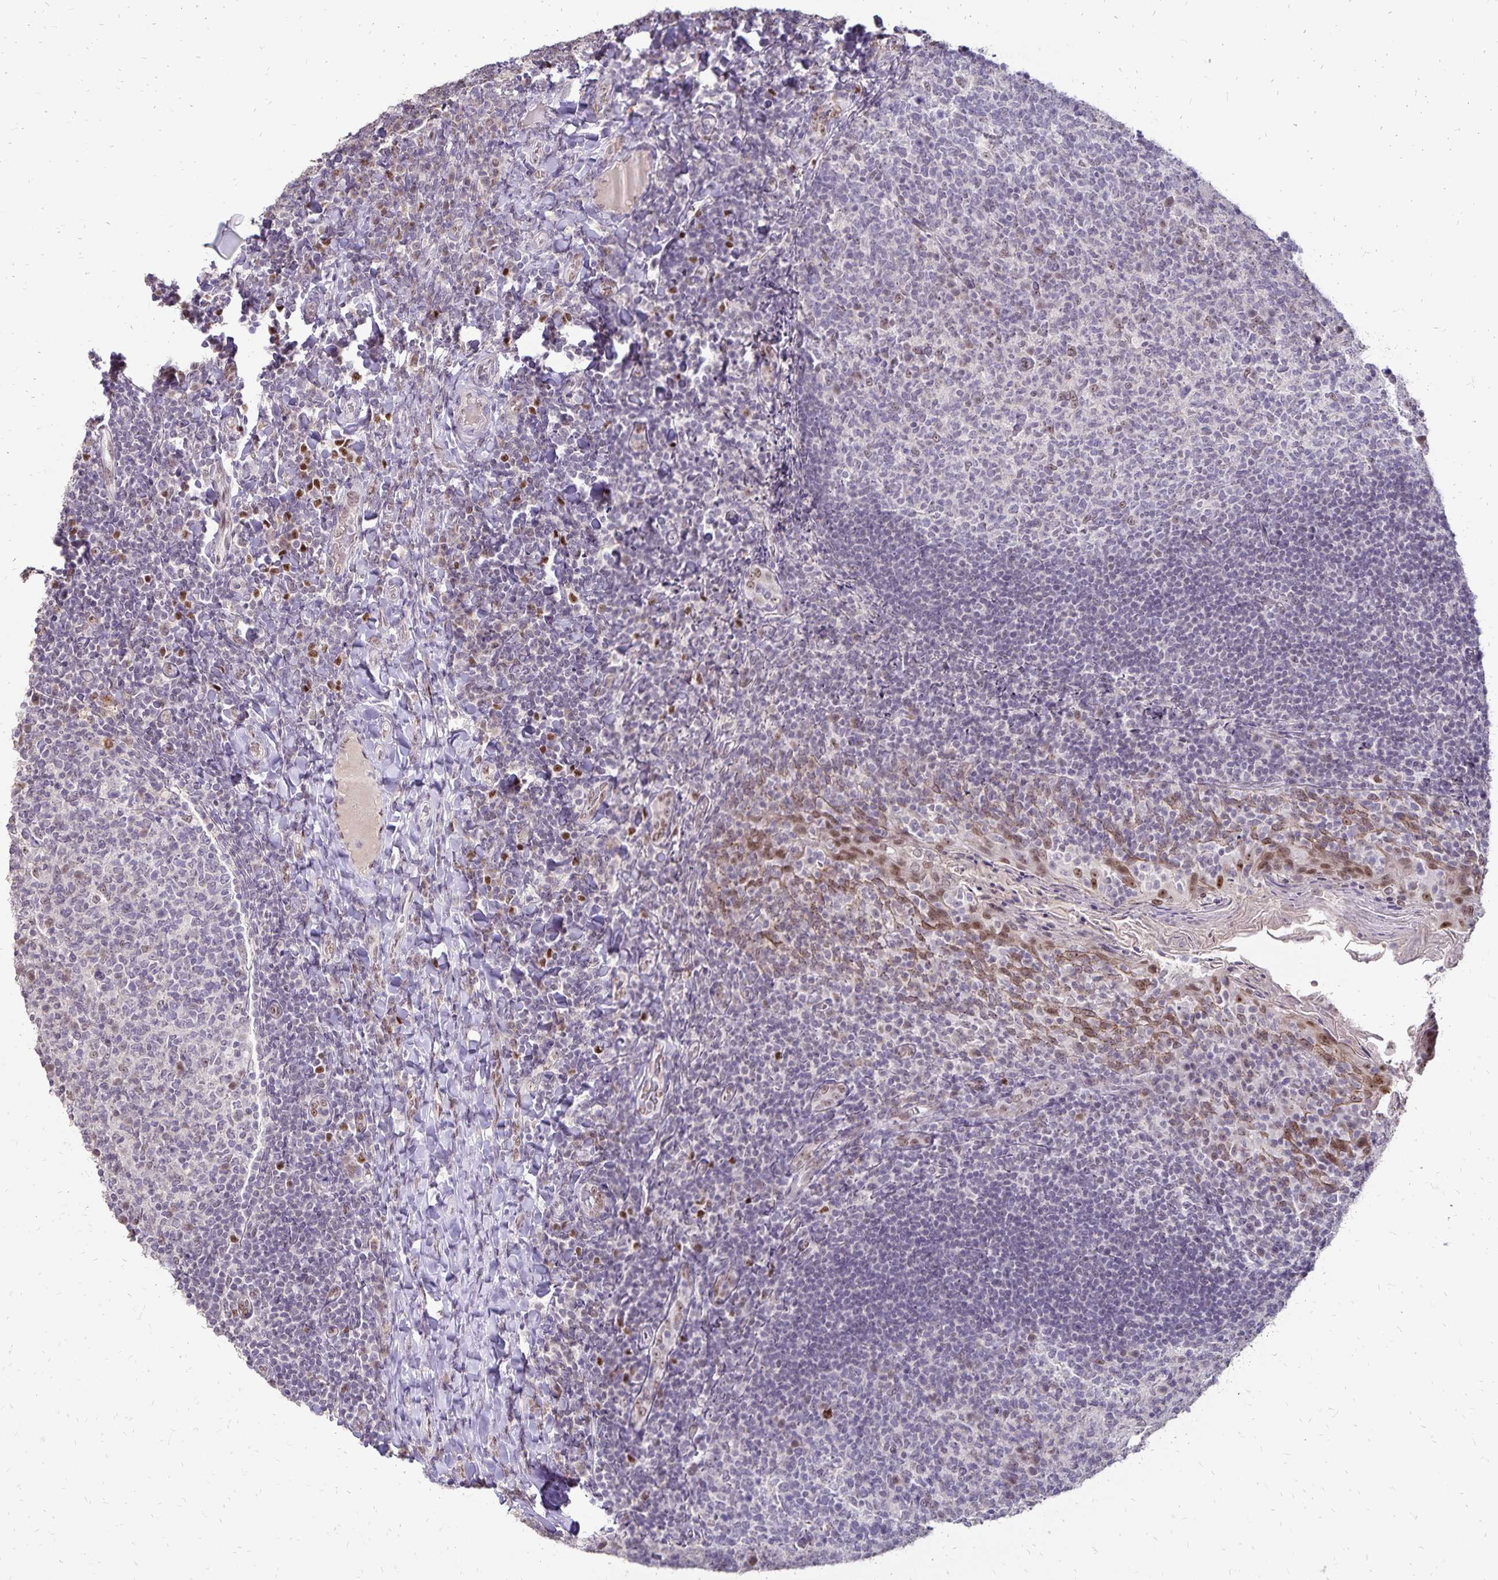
{"staining": {"intensity": "negative", "quantity": "none", "location": "none"}, "tissue": "tonsil", "cell_type": "Germinal center cells", "image_type": "normal", "snomed": [{"axis": "morphology", "description": "Normal tissue, NOS"}, {"axis": "topography", "description": "Tonsil"}], "caption": "The IHC photomicrograph has no significant expression in germinal center cells of tonsil. Nuclei are stained in blue.", "gene": "POLB", "patient": {"sex": "female", "age": 10}}